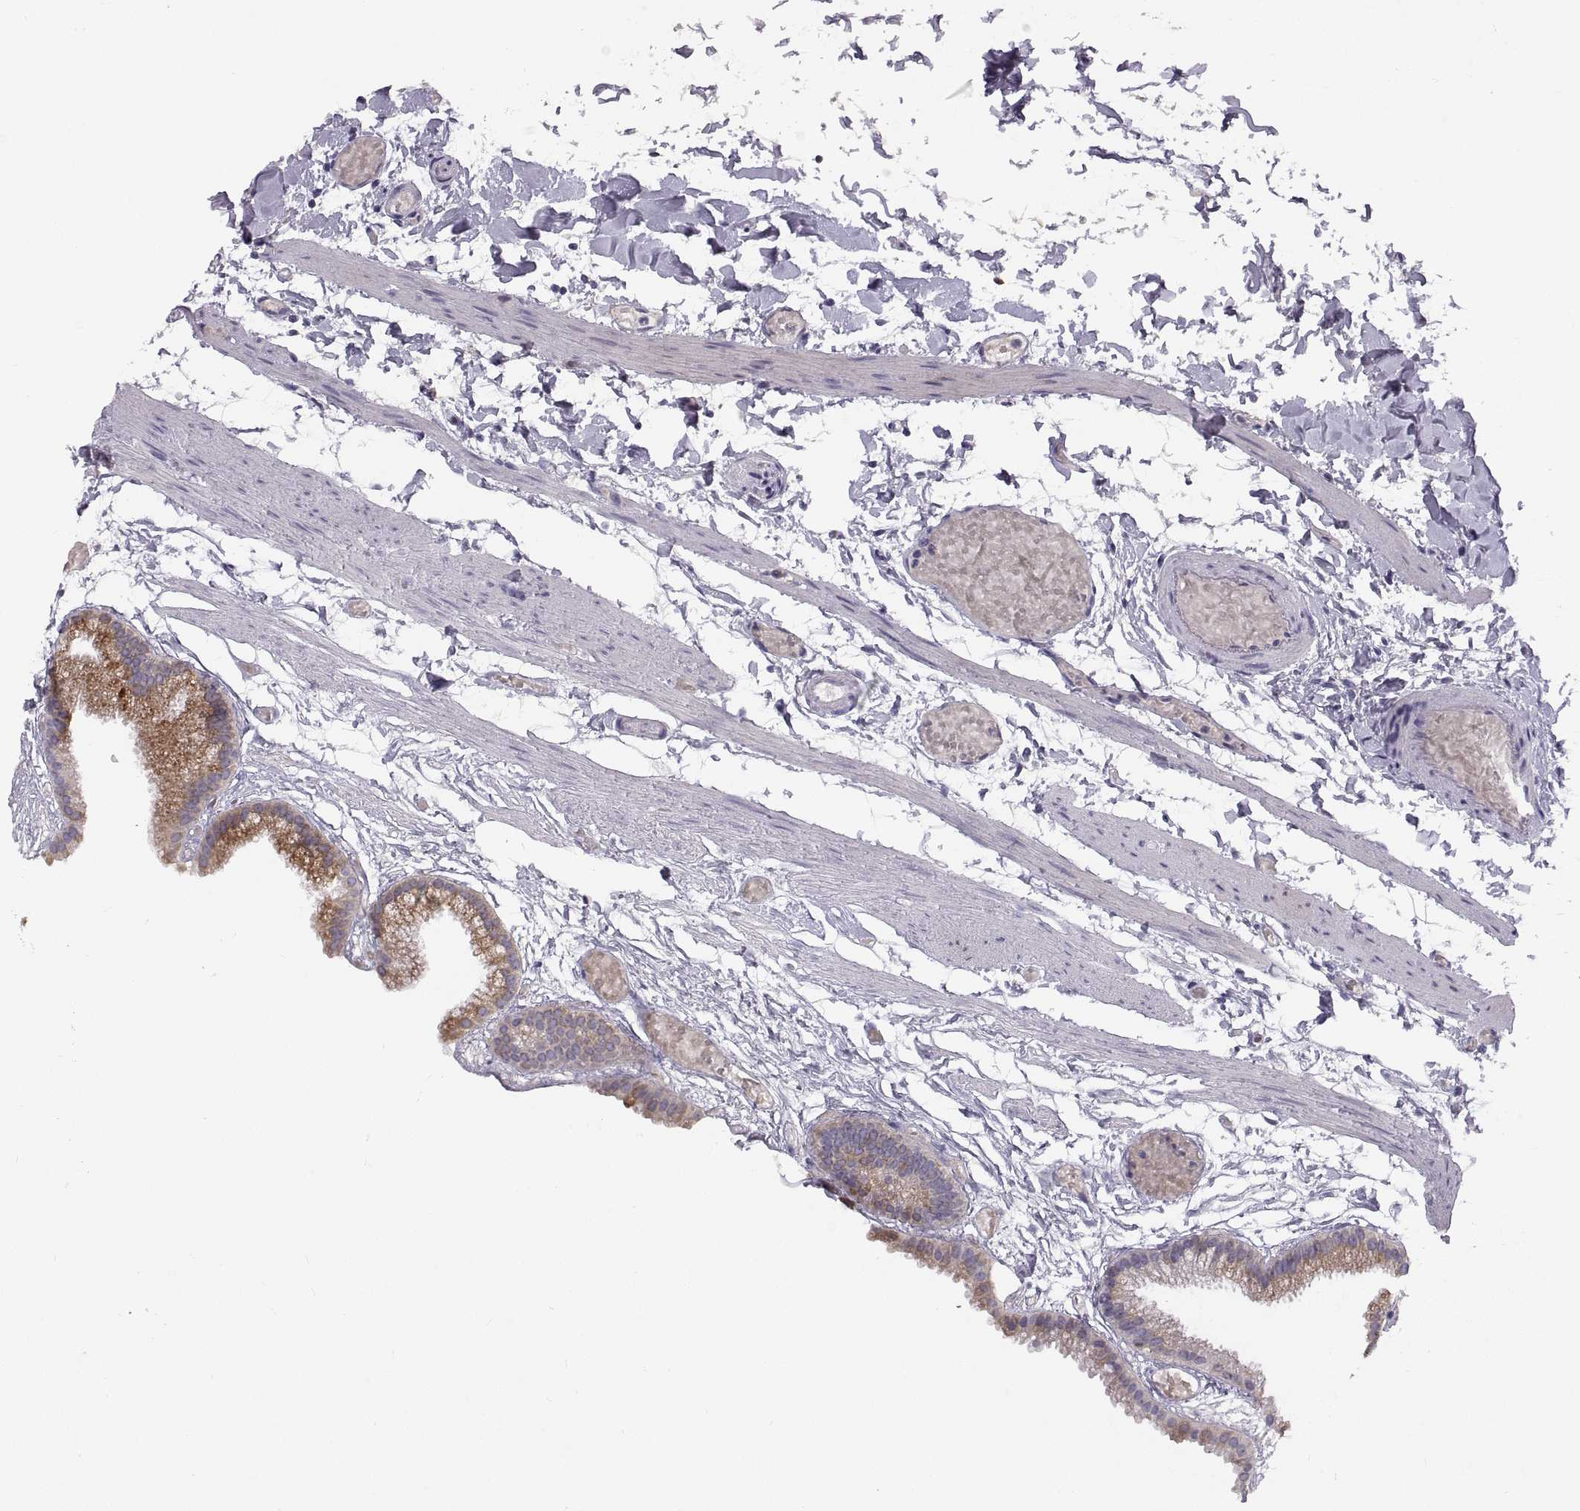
{"staining": {"intensity": "strong", "quantity": ">75%", "location": "cytoplasmic/membranous"}, "tissue": "gallbladder", "cell_type": "Glandular cells", "image_type": "normal", "snomed": [{"axis": "morphology", "description": "Normal tissue, NOS"}, {"axis": "topography", "description": "Gallbladder"}], "caption": "A micrograph of gallbladder stained for a protein displays strong cytoplasmic/membranous brown staining in glandular cells. (DAB (3,3'-diaminobenzidine) IHC, brown staining for protein, blue staining for nuclei).", "gene": "PLEKHB2", "patient": {"sex": "female", "age": 45}}